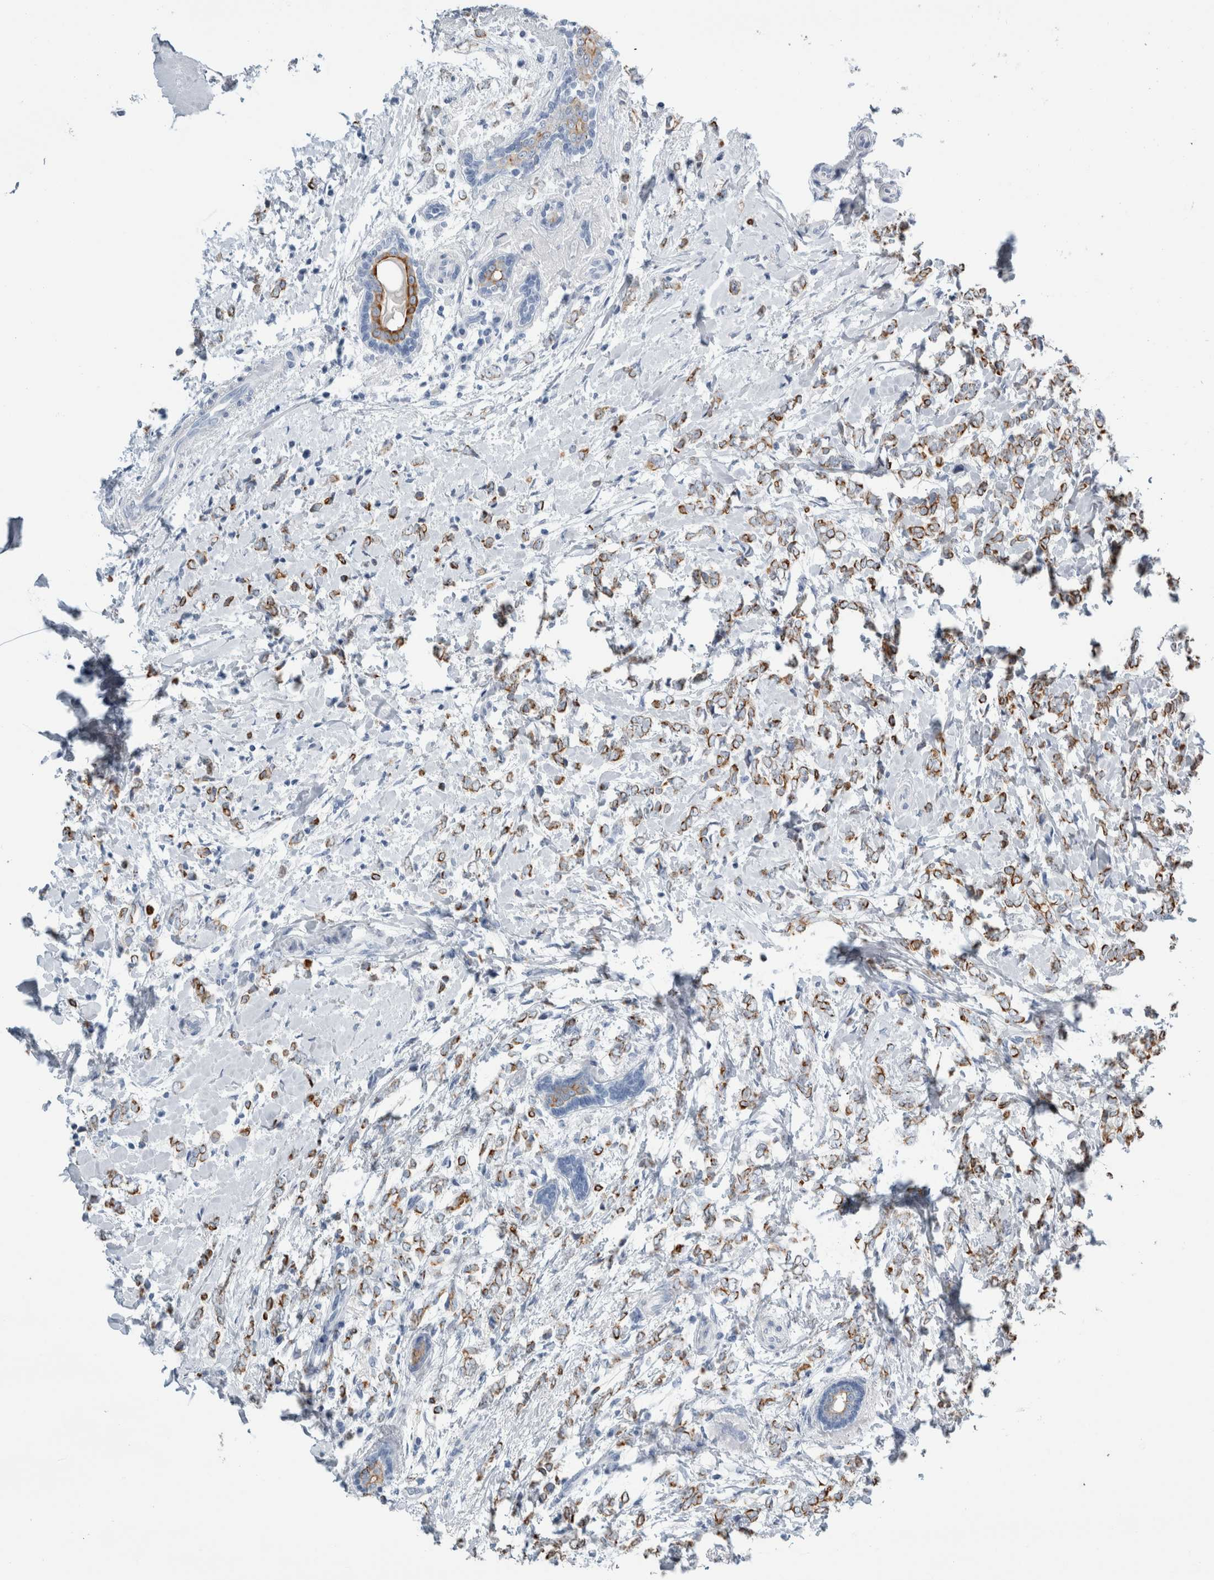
{"staining": {"intensity": "strong", "quantity": ">75%", "location": "cytoplasmic/membranous"}, "tissue": "breast cancer", "cell_type": "Tumor cells", "image_type": "cancer", "snomed": [{"axis": "morphology", "description": "Normal tissue, NOS"}, {"axis": "morphology", "description": "Lobular carcinoma"}, {"axis": "topography", "description": "Breast"}], "caption": "Human breast lobular carcinoma stained with a brown dye exhibits strong cytoplasmic/membranous positive expression in approximately >75% of tumor cells.", "gene": "RPH3AL", "patient": {"sex": "female", "age": 47}}